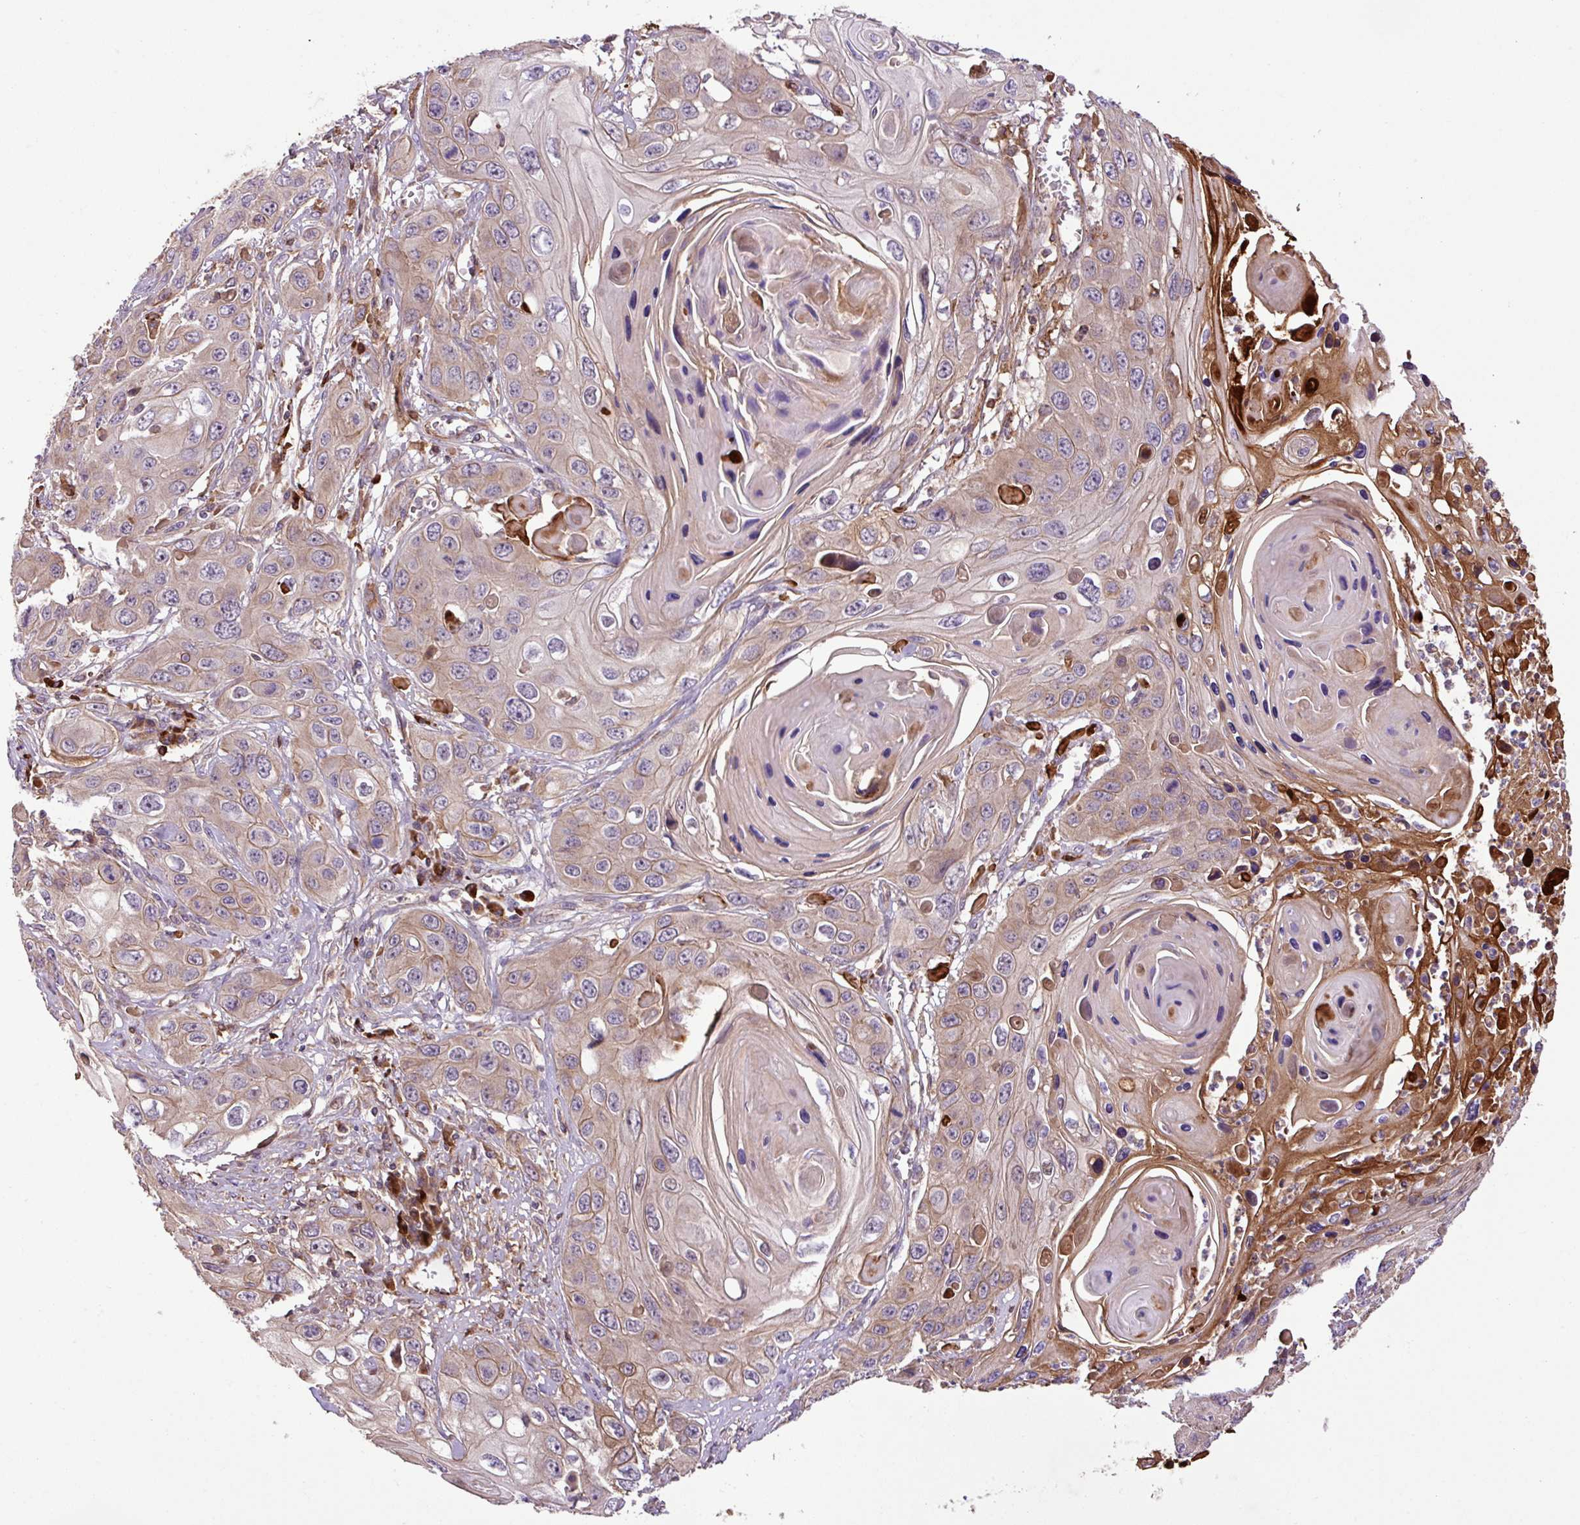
{"staining": {"intensity": "weak", "quantity": "25%-75%", "location": "cytoplasmic/membranous"}, "tissue": "skin cancer", "cell_type": "Tumor cells", "image_type": "cancer", "snomed": [{"axis": "morphology", "description": "Squamous cell carcinoma, NOS"}, {"axis": "topography", "description": "Skin"}], "caption": "Tumor cells display low levels of weak cytoplasmic/membranous positivity in approximately 25%-75% of cells in human skin cancer (squamous cell carcinoma). Ihc stains the protein of interest in brown and the nuclei are stained blue.", "gene": "ZNF266", "patient": {"sex": "male", "age": 55}}